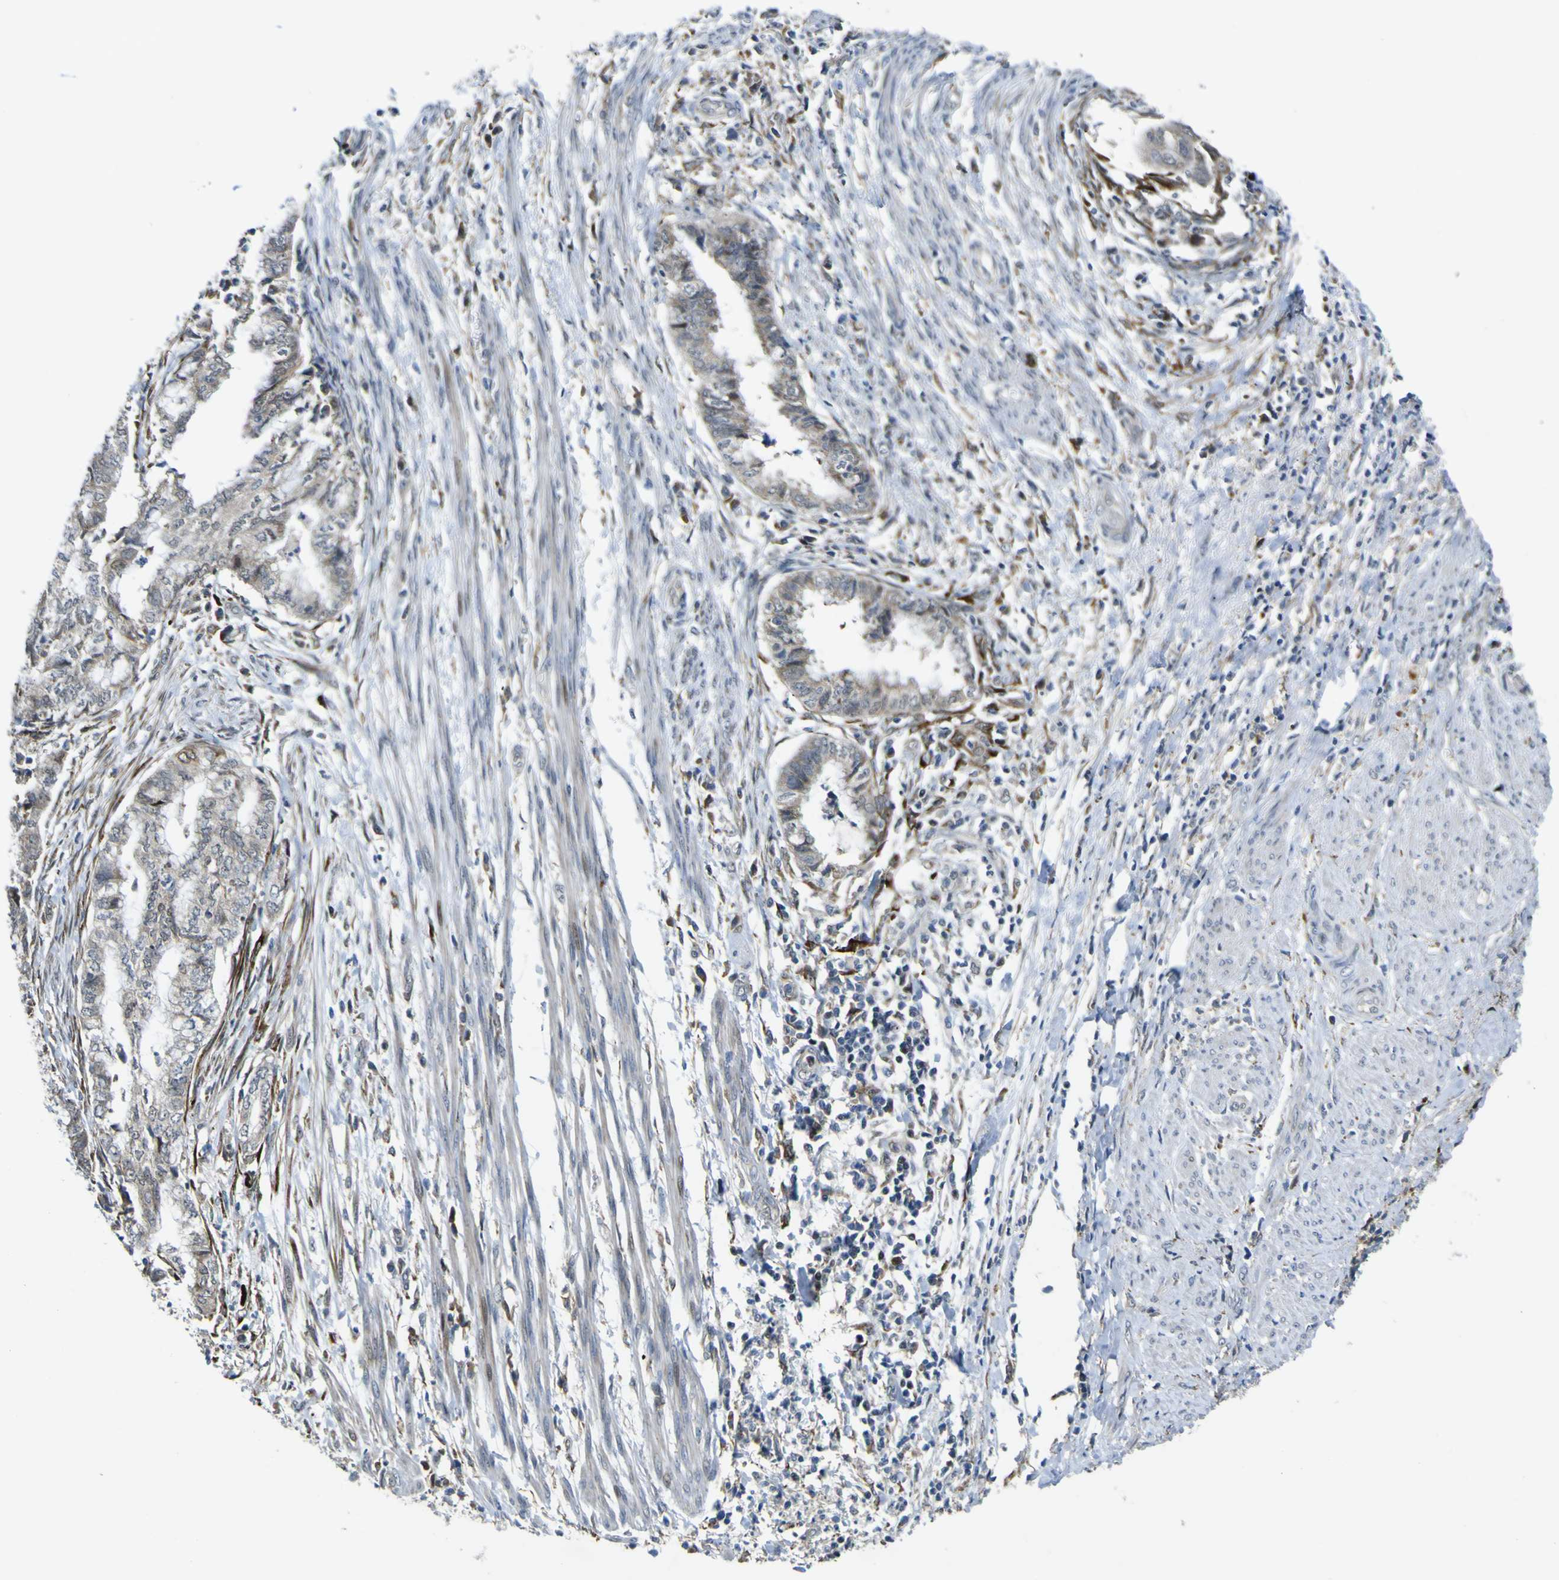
{"staining": {"intensity": "weak", "quantity": ">75%", "location": "cytoplasmic/membranous"}, "tissue": "endometrial cancer", "cell_type": "Tumor cells", "image_type": "cancer", "snomed": [{"axis": "morphology", "description": "Necrosis, NOS"}, {"axis": "morphology", "description": "Adenocarcinoma, NOS"}, {"axis": "topography", "description": "Endometrium"}], "caption": "Protein expression analysis of human endometrial cancer reveals weak cytoplasmic/membranous expression in about >75% of tumor cells.", "gene": "LBHD1", "patient": {"sex": "female", "age": 79}}